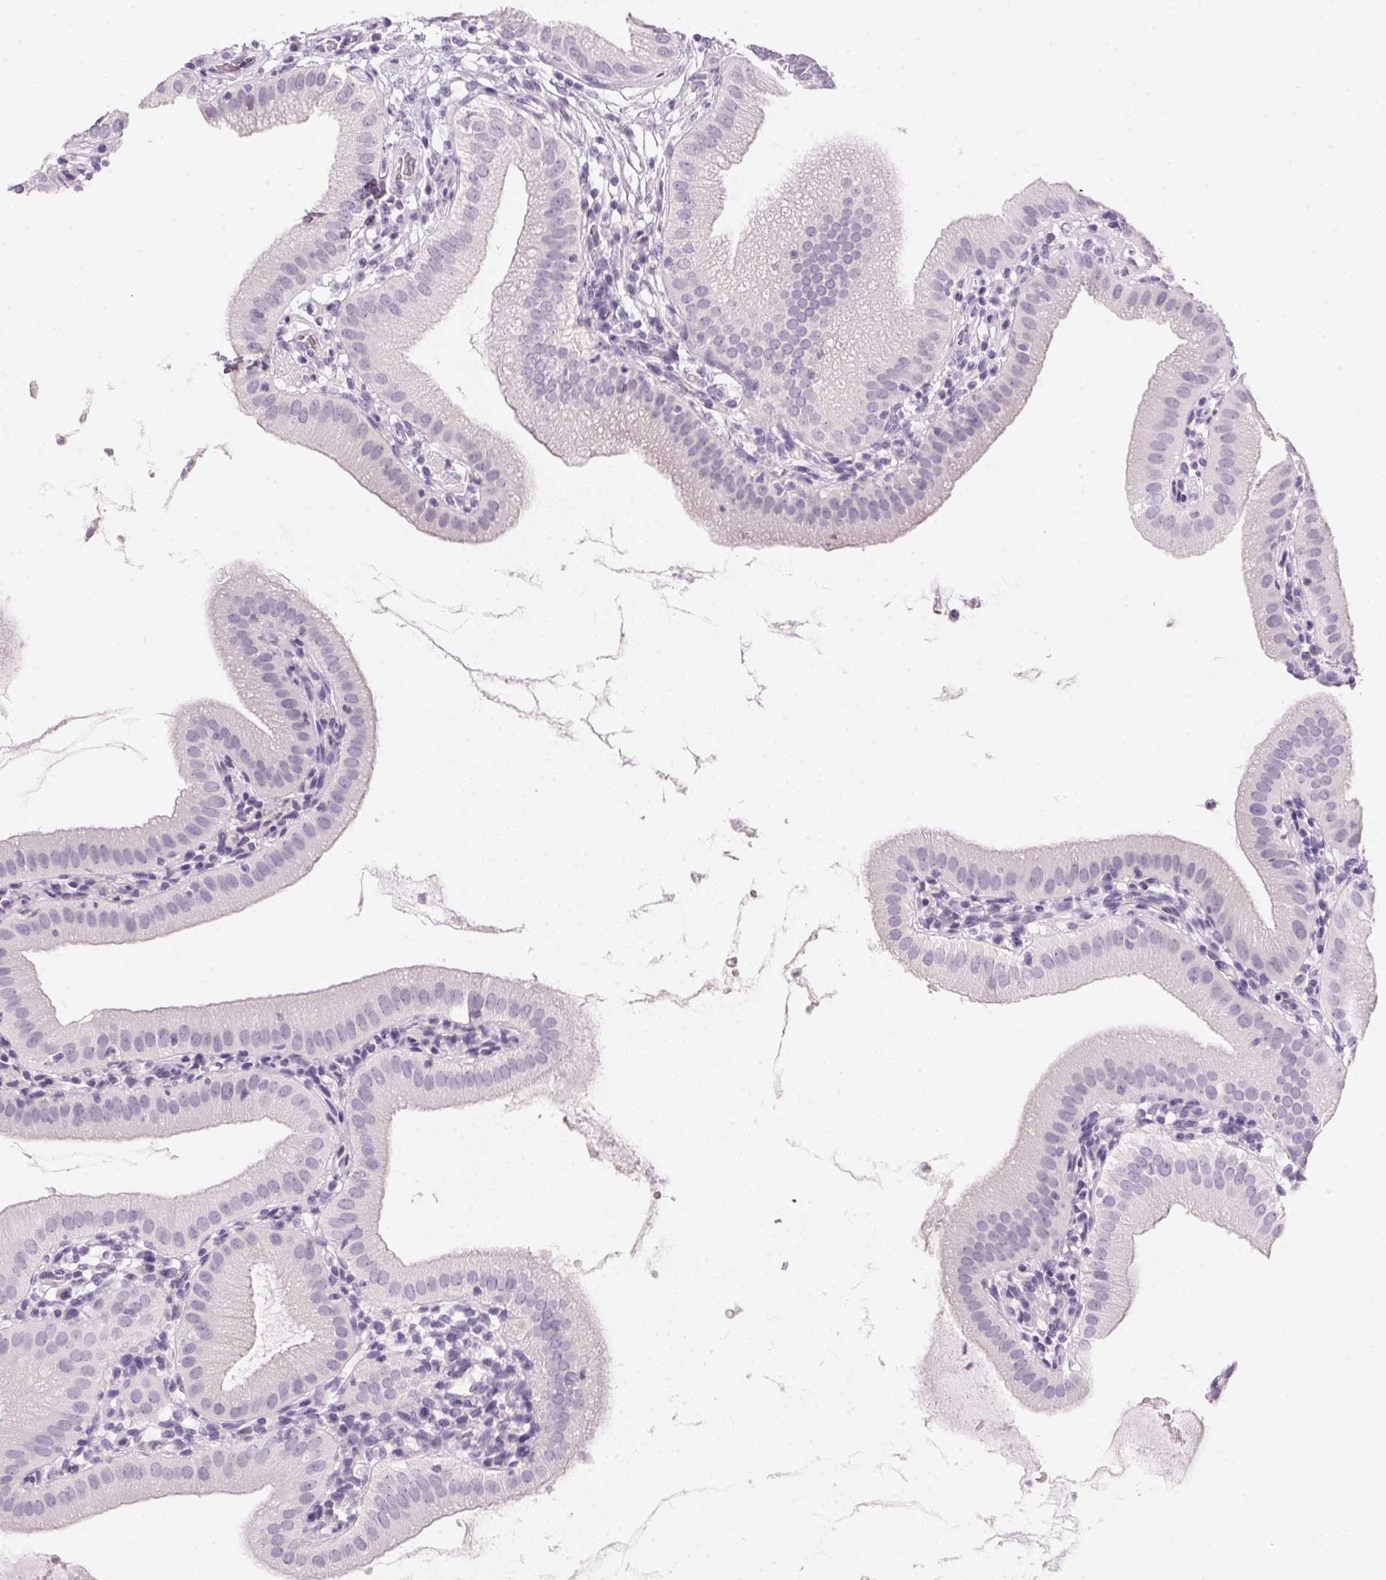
{"staining": {"intensity": "negative", "quantity": "none", "location": "none"}, "tissue": "gallbladder", "cell_type": "Glandular cells", "image_type": "normal", "snomed": [{"axis": "morphology", "description": "Normal tissue, NOS"}, {"axis": "topography", "description": "Gallbladder"}], "caption": "This is a histopathology image of immunohistochemistry (IHC) staining of unremarkable gallbladder, which shows no positivity in glandular cells.", "gene": "IGFBP1", "patient": {"sex": "female", "age": 65}}